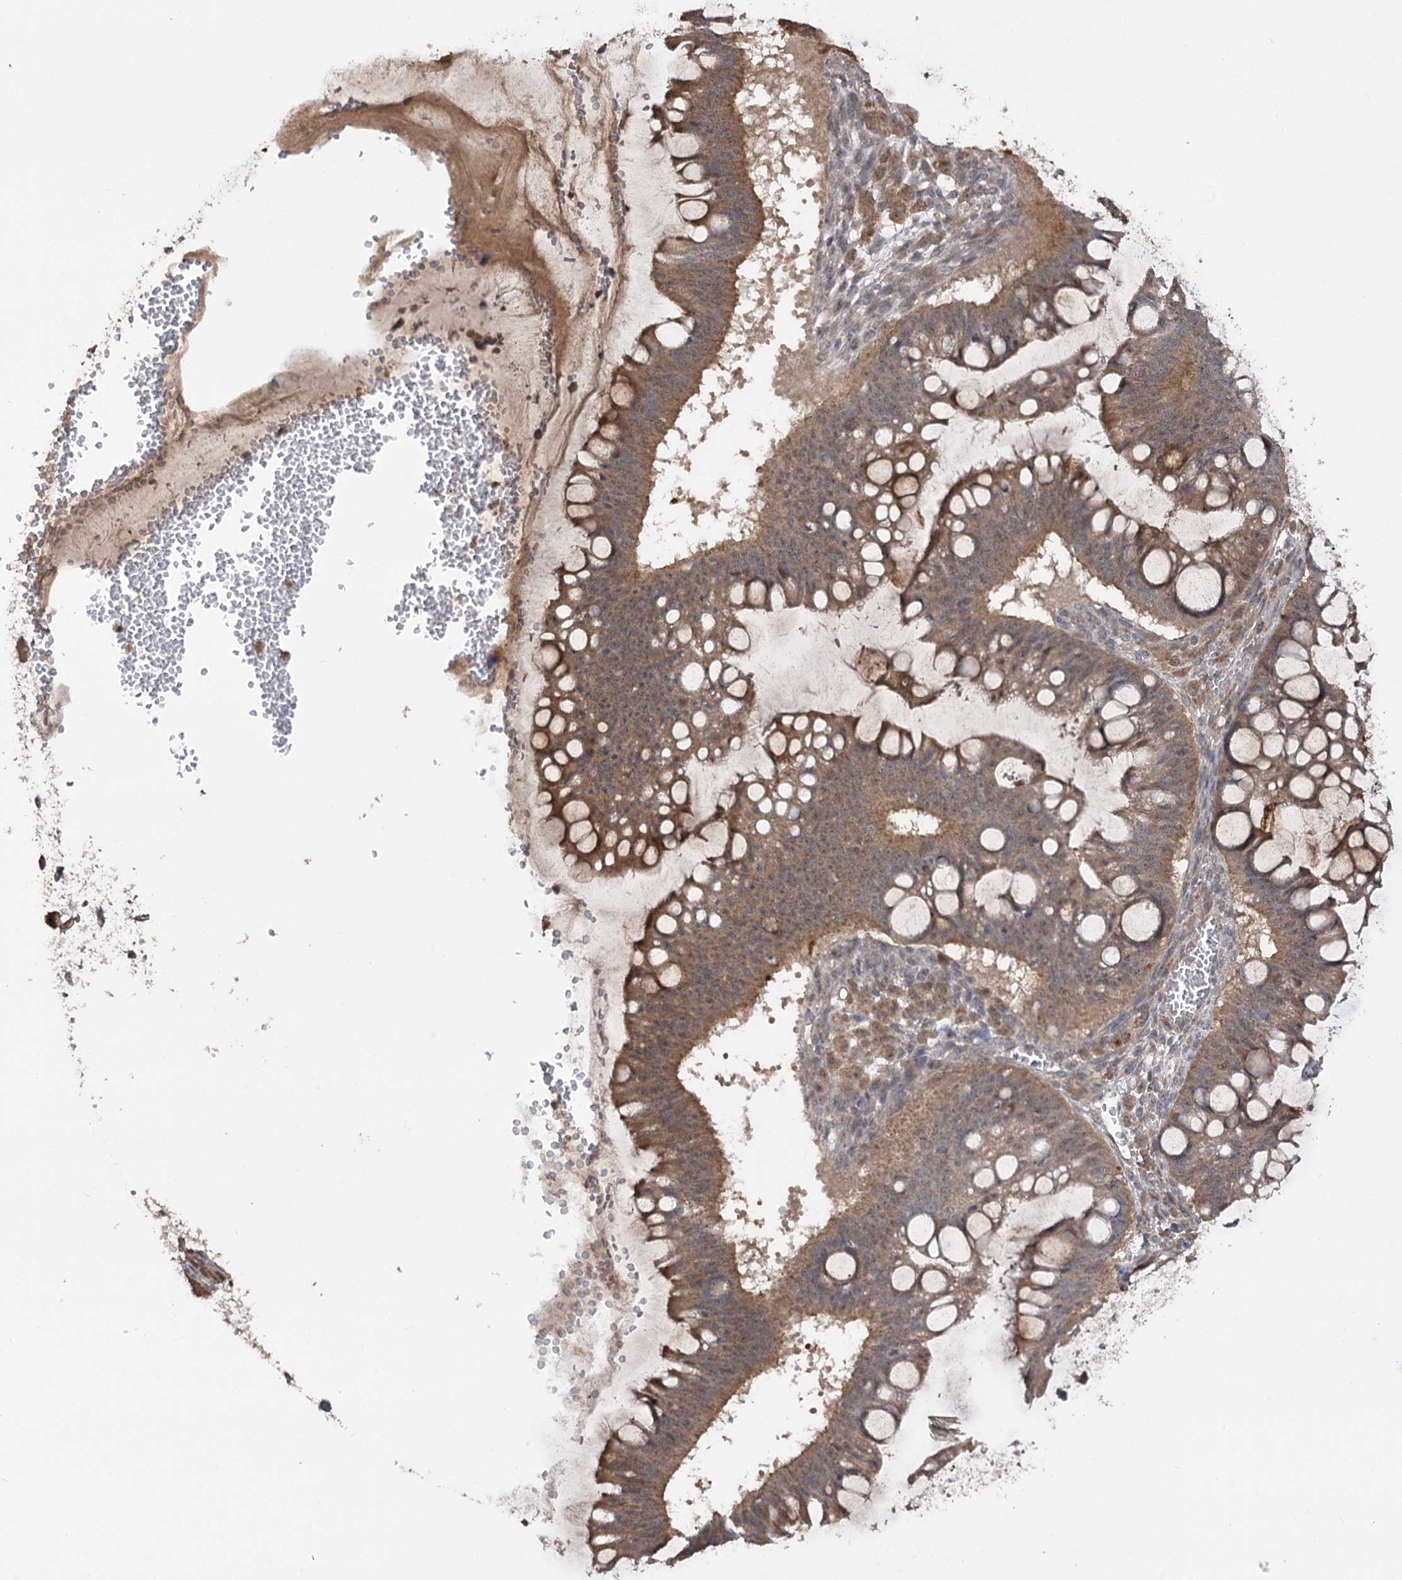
{"staining": {"intensity": "moderate", "quantity": ">75%", "location": "cytoplasmic/membranous"}, "tissue": "ovarian cancer", "cell_type": "Tumor cells", "image_type": "cancer", "snomed": [{"axis": "morphology", "description": "Cystadenocarcinoma, mucinous, NOS"}, {"axis": "topography", "description": "Ovary"}], "caption": "Immunohistochemistry image of human mucinous cystadenocarcinoma (ovarian) stained for a protein (brown), which reveals medium levels of moderate cytoplasmic/membranous staining in about >75% of tumor cells.", "gene": "TENM2", "patient": {"sex": "female", "age": 73}}